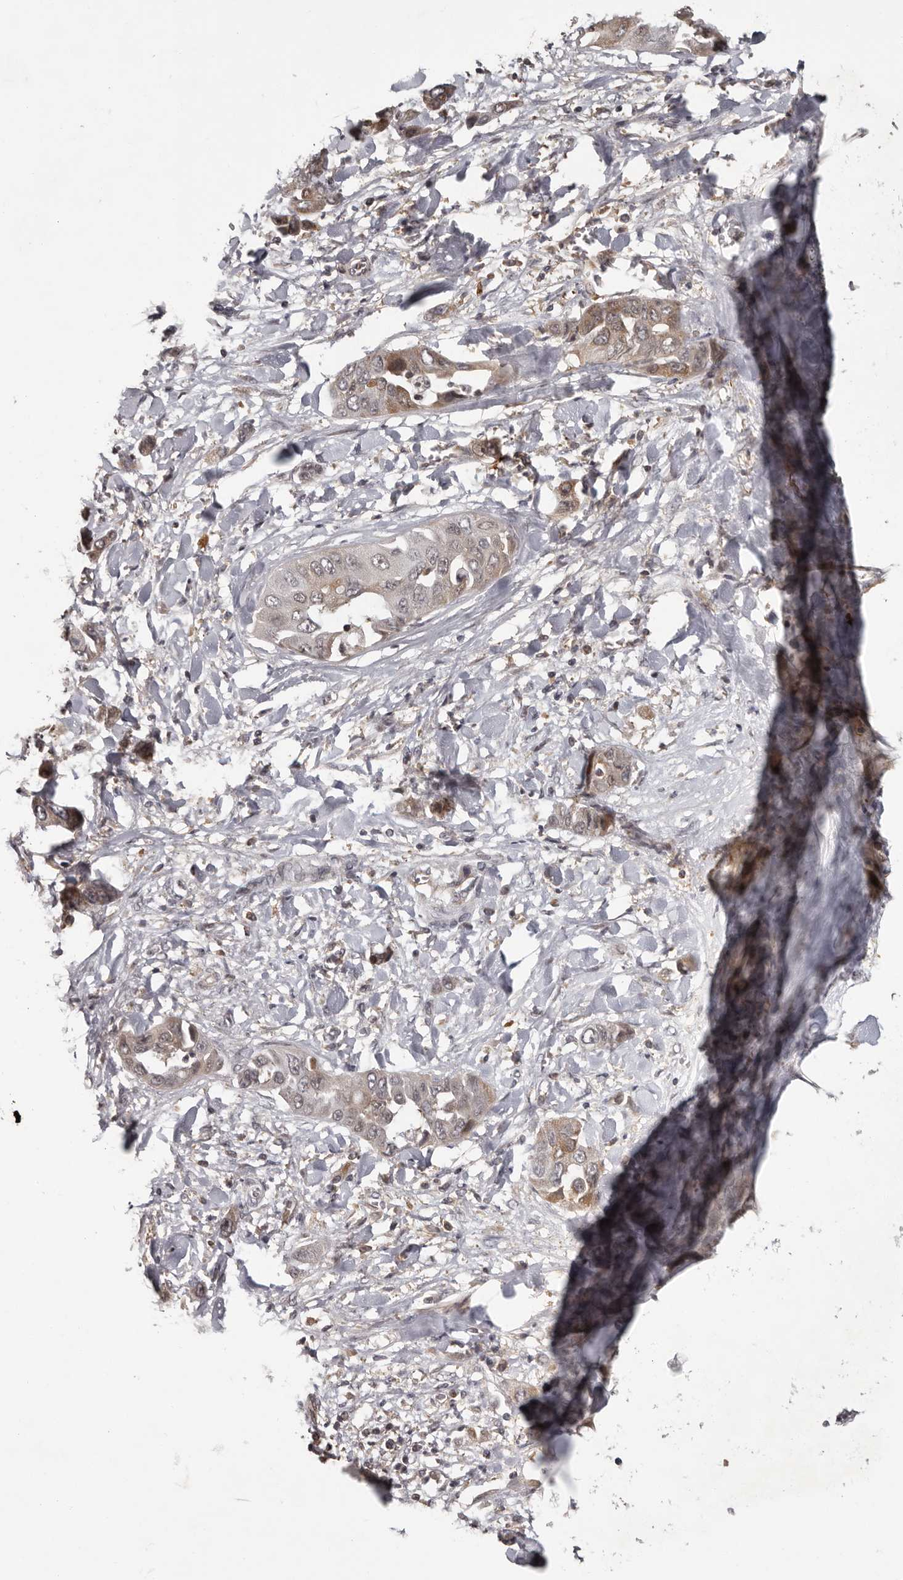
{"staining": {"intensity": "weak", "quantity": "25%-75%", "location": "cytoplasmic/membranous"}, "tissue": "liver cancer", "cell_type": "Tumor cells", "image_type": "cancer", "snomed": [{"axis": "morphology", "description": "Cholangiocarcinoma"}, {"axis": "topography", "description": "Liver"}], "caption": "Liver cancer (cholangiocarcinoma) tissue exhibits weak cytoplasmic/membranous expression in approximately 25%-75% of tumor cells, visualized by immunohistochemistry.", "gene": "ANKRD44", "patient": {"sex": "female", "age": 52}}